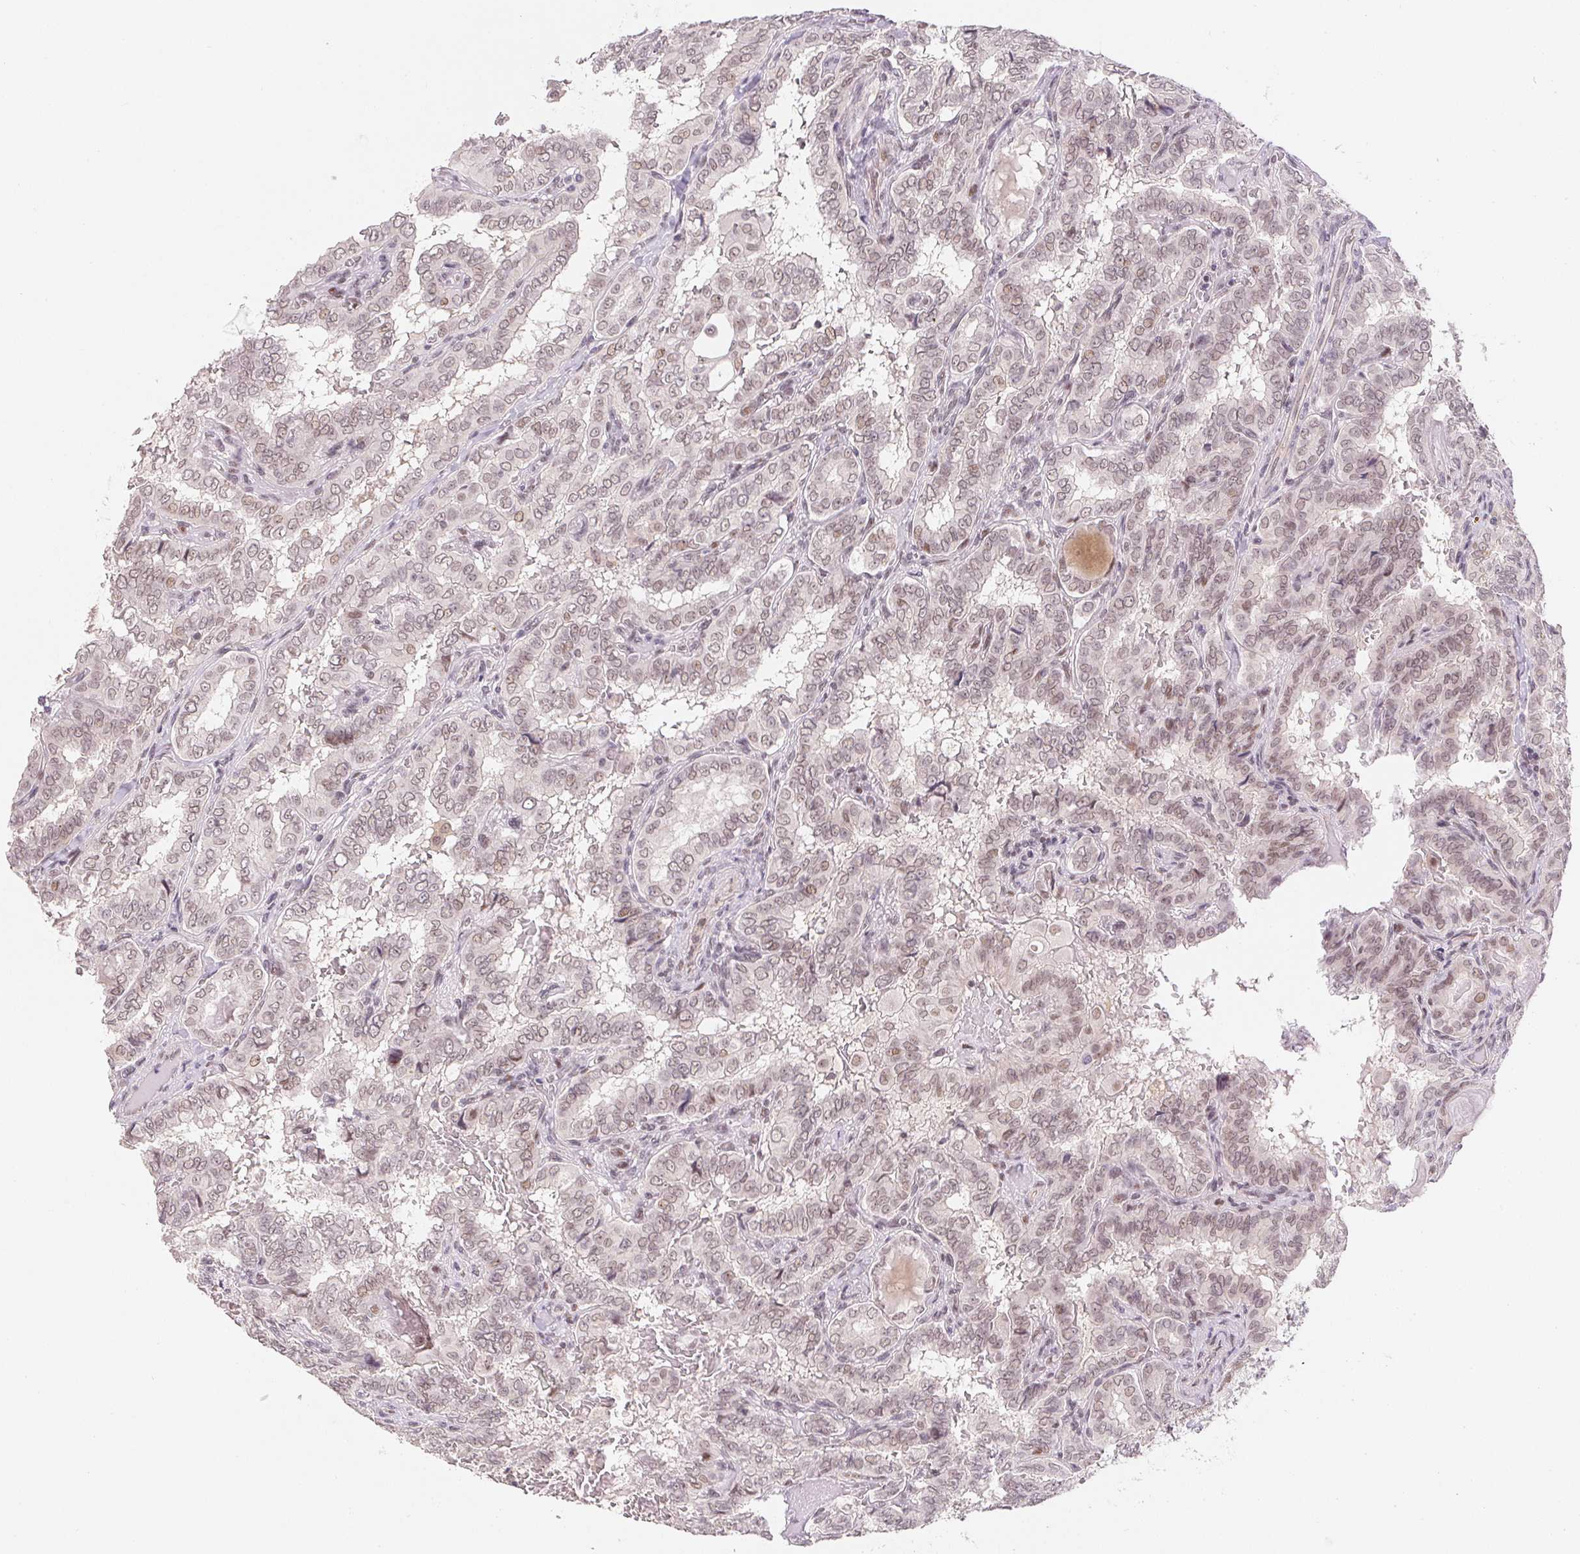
{"staining": {"intensity": "weak", "quantity": ">75%", "location": "nuclear"}, "tissue": "thyroid cancer", "cell_type": "Tumor cells", "image_type": "cancer", "snomed": [{"axis": "morphology", "description": "Papillary adenocarcinoma, NOS"}, {"axis": "topography", "description": "Thyroid gland"}], "caption": "Thyroid cancer (papillary adenocarcinoma) stained with a brown dye displays weak nuclear positive positivity in about >75% of tumor cells.", "gene": "KDM4D", "patient": {"sex": "female", "age": 46}}